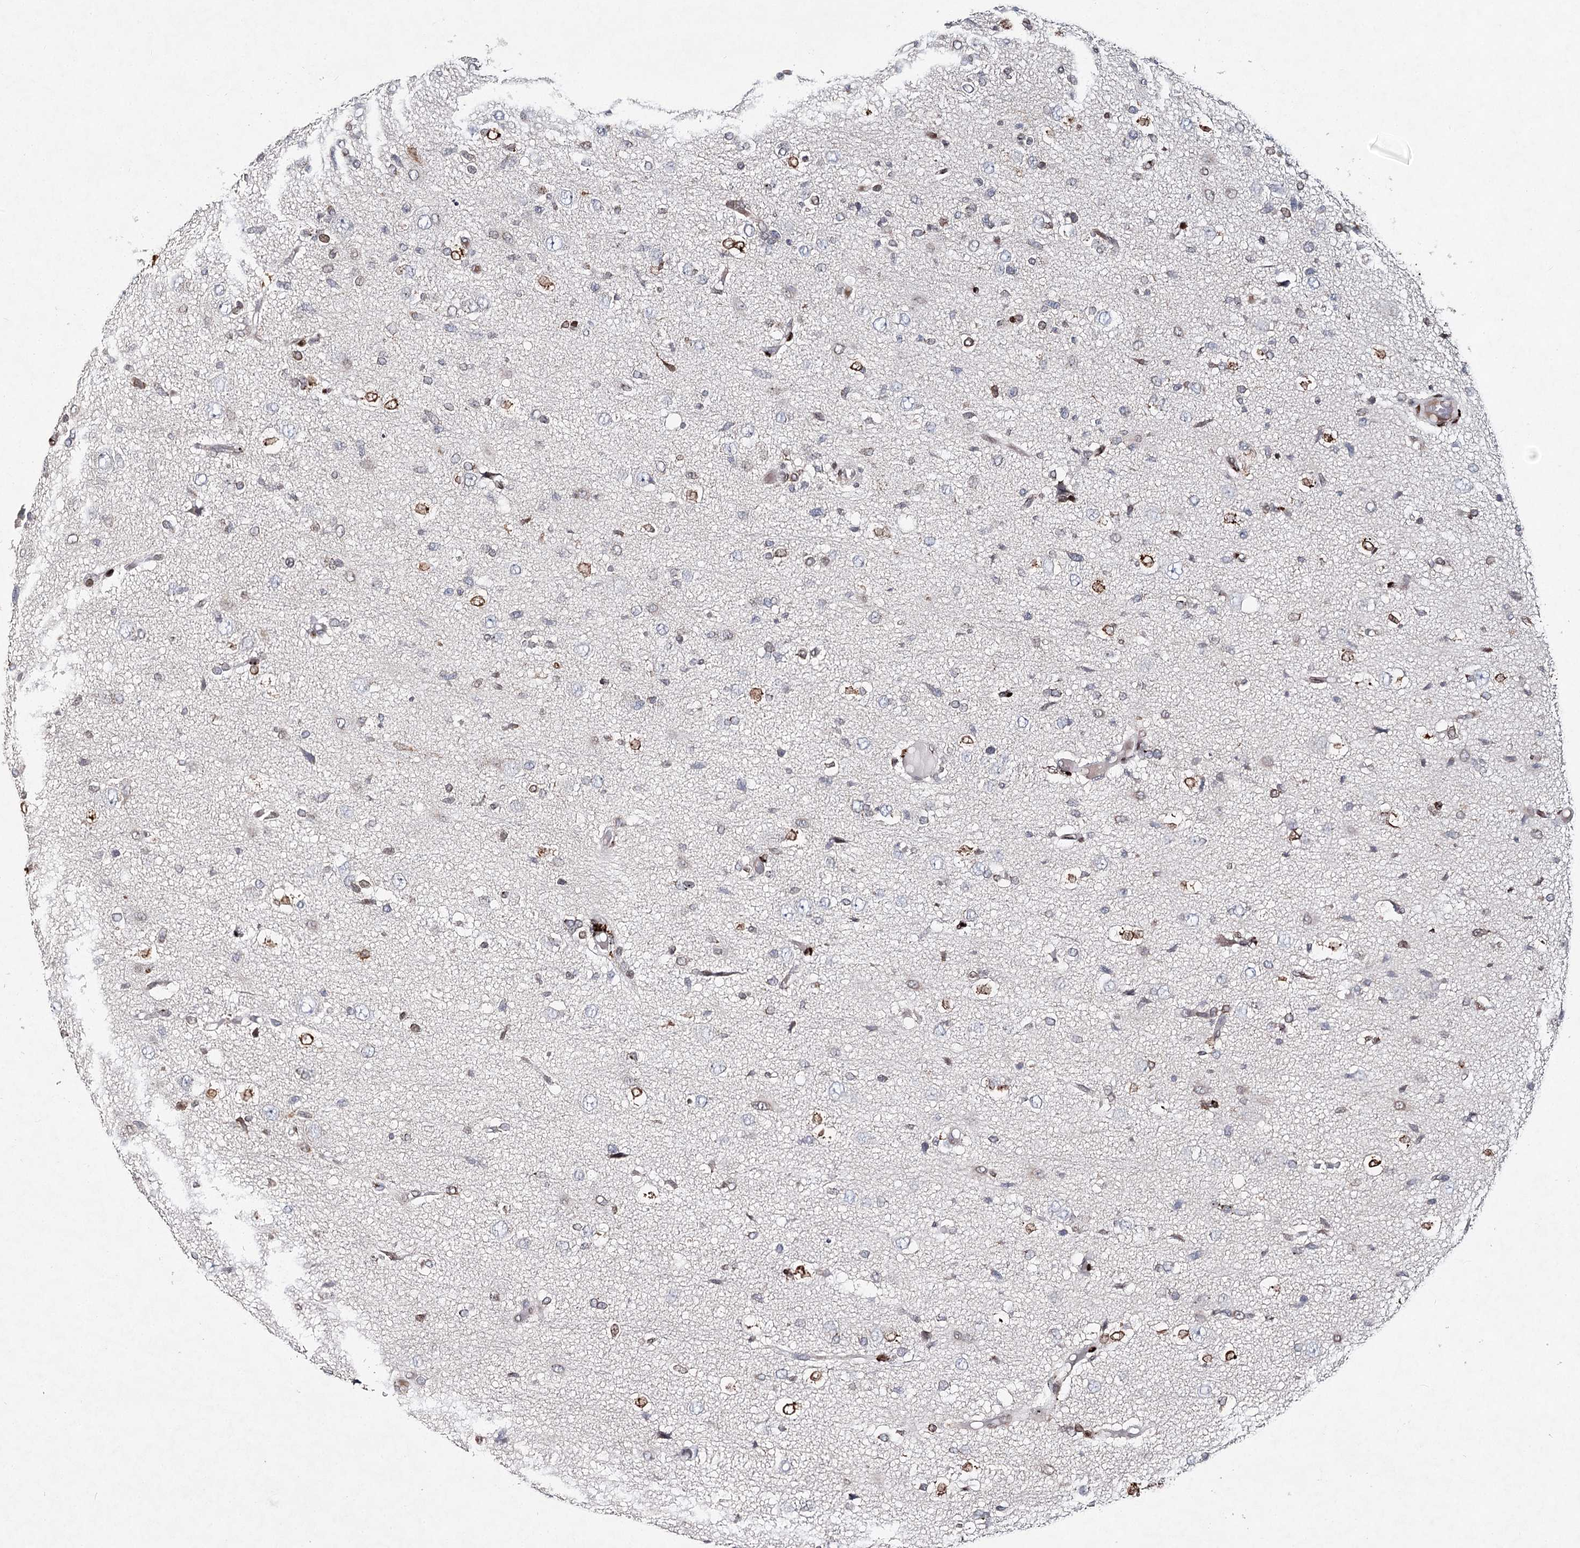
{"staining": {"intensity": "moderate", "quantity": "<25%", "location": "nuclear"}, "tissue": "glioma", "cell_type": "Tumor cells", "image_type": "cancer", "snomed": [{"axis": "morphology", "description": "Glioma, malignant, High grade"}, {"axis": "topography", "description": "Brain"}], "caption": "A brown stain labels moderate nuclear staining of a protein in human high-grade glioma (malignant) tumor cells. The staining is performed using DAB brown chromogen to label protein expression. The nuclei are counter-stained blue using hematoxylin.", "gene": "FRMD4A", "patient": {"sex": "female", "age": 59}}